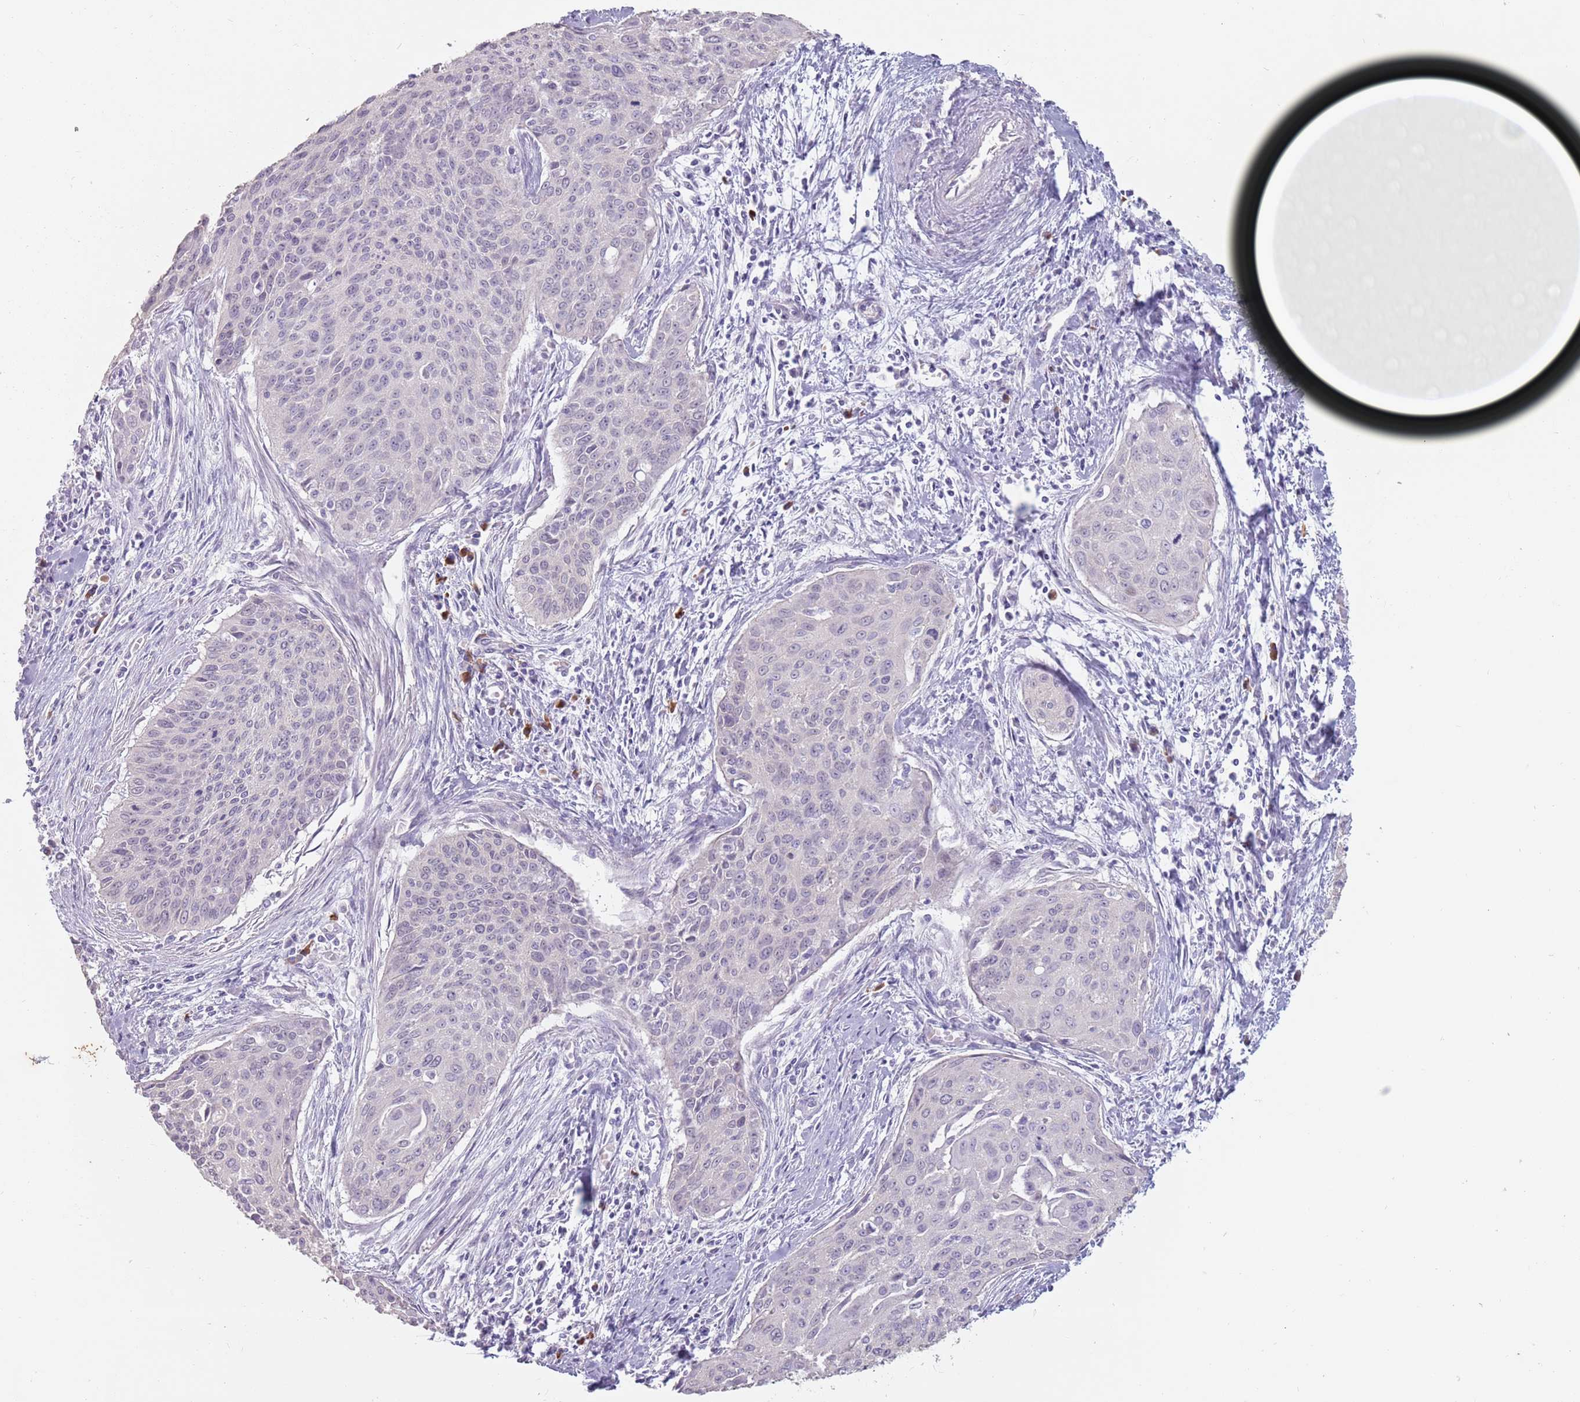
{"staining": {"intensity": "negative", "quantity": "none", "location": "none"}, "tissue": "cervical cancer", "cell_type": "Tumor cells", "image_type": "cancer", "snomed": [{"axis": "morphology", "description": "Squamous cell carcinoma, NOS"}, {"axis": "topography", "description": "Cervix"}], "caption": "The IHC histopathology image has no significant positivity in tumor cells of cervical cancer (squamous cell carcinoma) tissue.", "gene": "STYK1", "patient": {"sex": "female", "age": 55}}